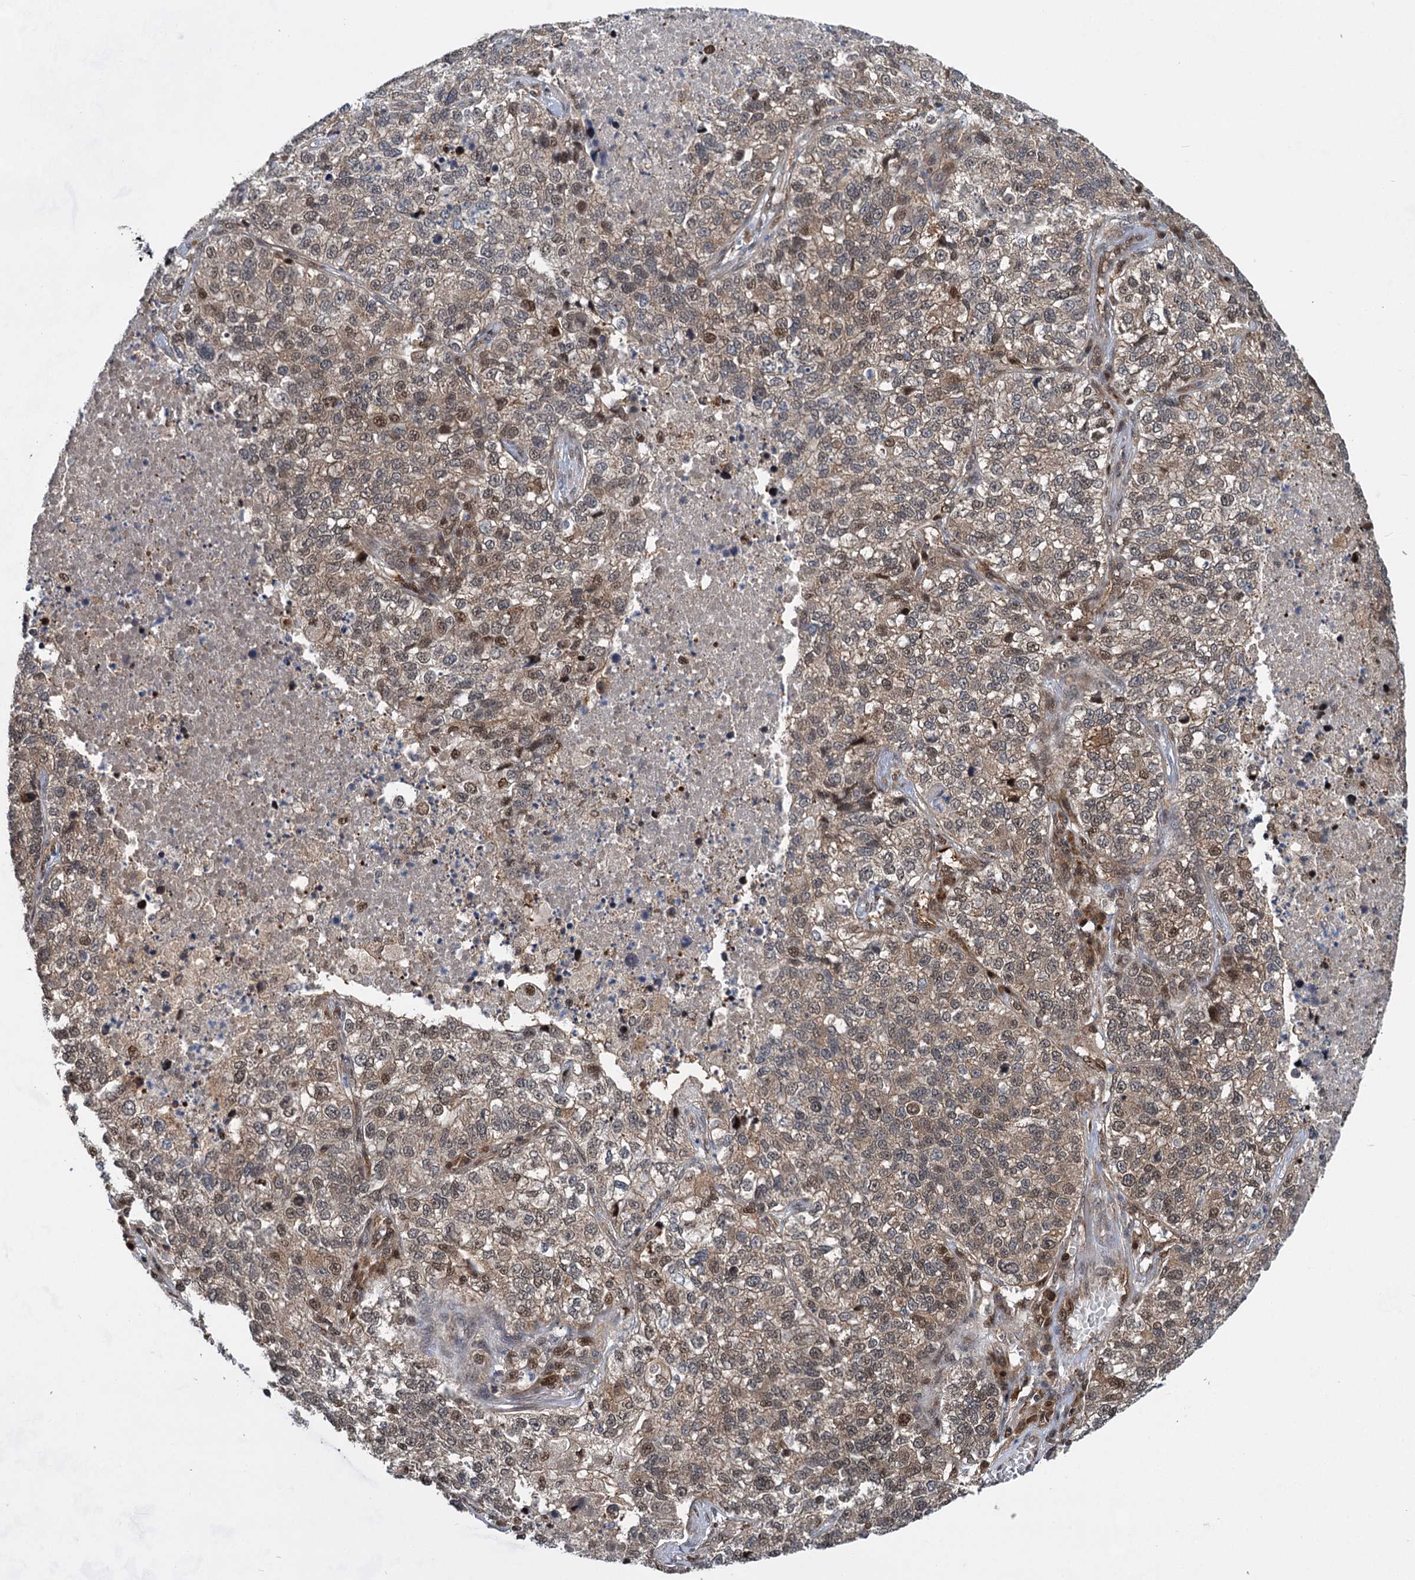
{"staining": {"intensity": "moderate", "quantity": ">75%", "location": "cytoplasmic/membranous,nuclear"}, "tissue": "lung cancer", "cell_type": "Tumor cells", "image_type": "cancer", "snomed": [{"axis": "morphology", "description": "Adenocarcinoma, NOS"}, {"axis": "topography", "description": "Lung"}], "caption": "Human lung cancer (adenocarcinoma) stained for a protein (brown) reveals moderate cytoplasmic/membranous and nuclear positive positivity in about >75% of tumor cells.", "gene": "GPBP1", "patient": {"sex": "male", "age": 49}}